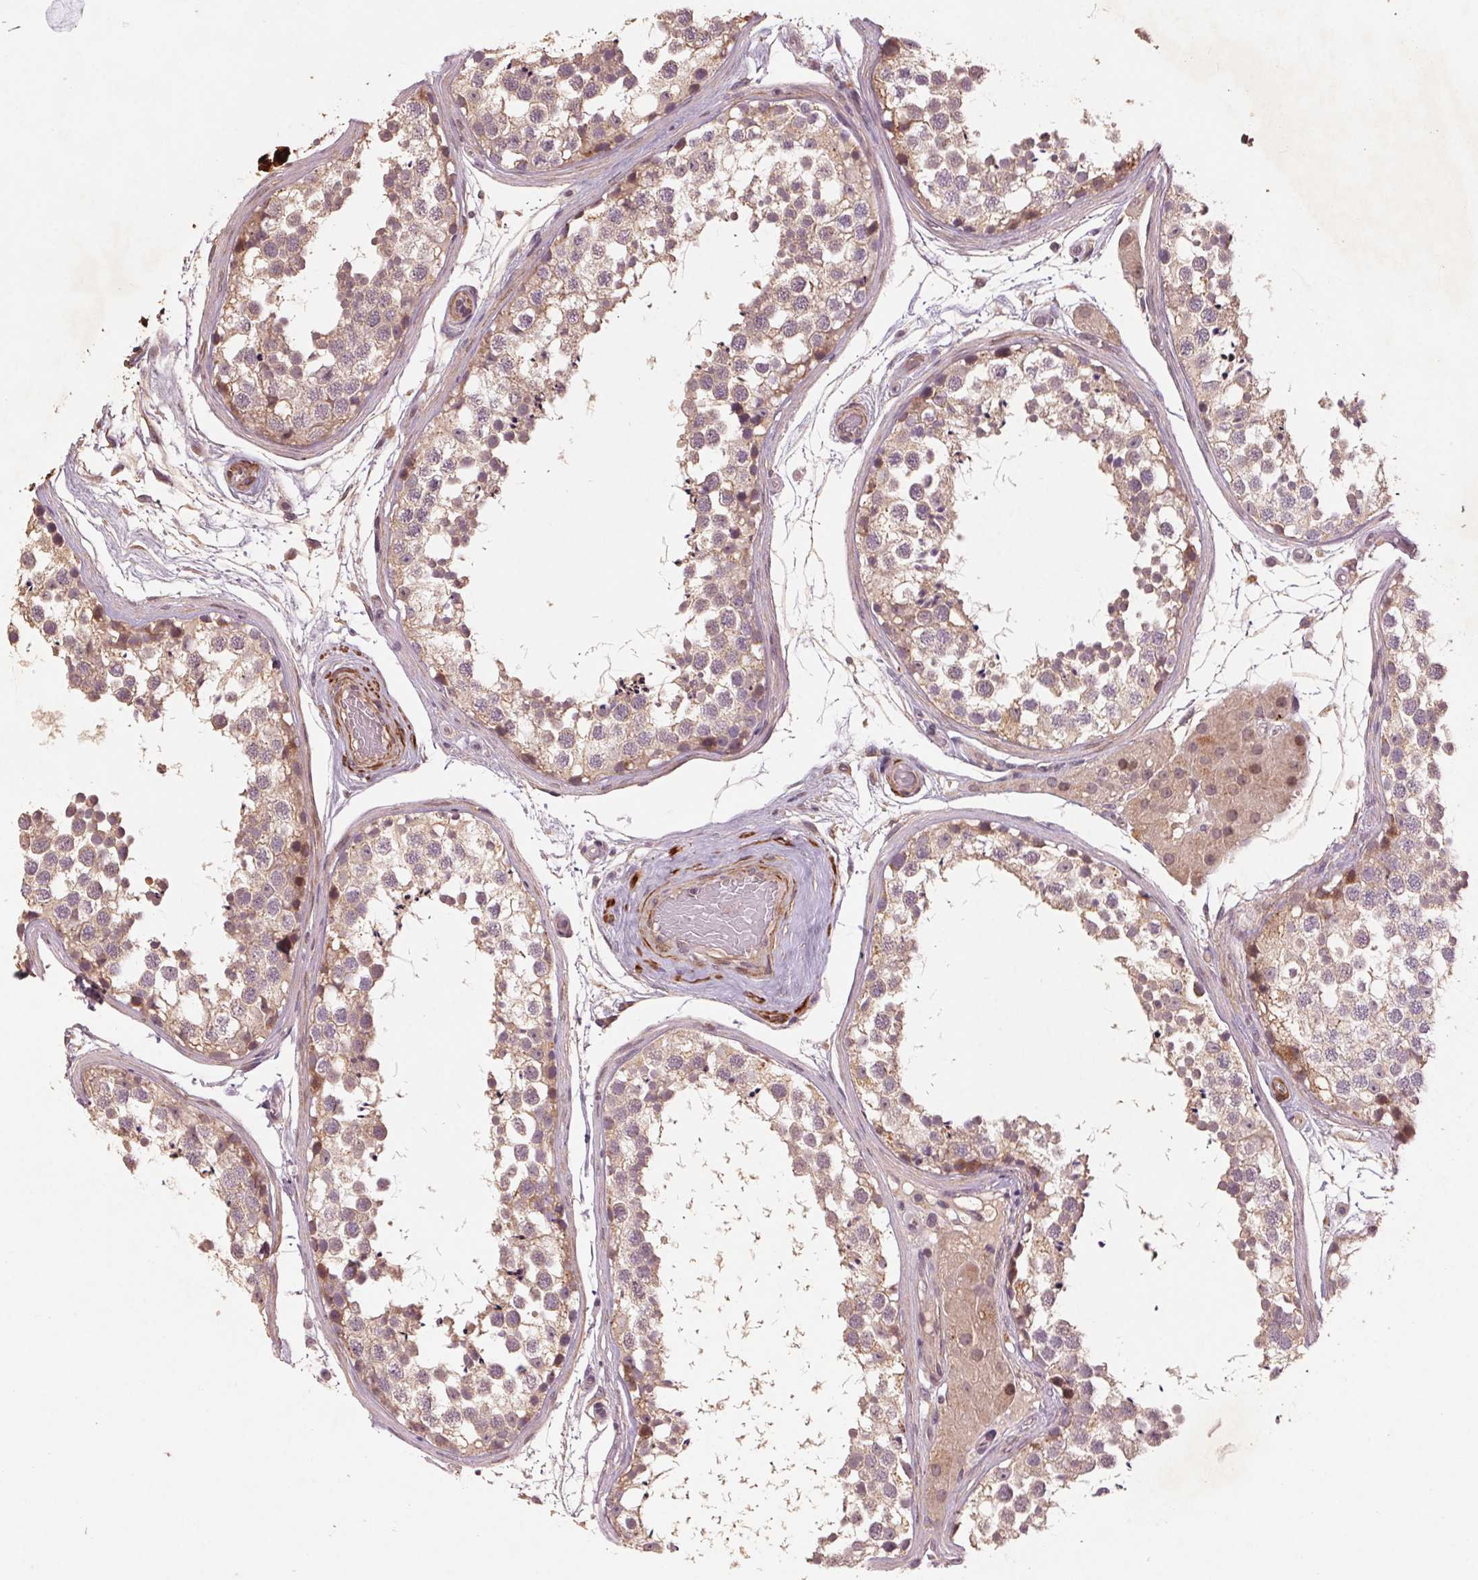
{"staining": {"intensity": "weak", "quantity": ">75%", "location": "cytoplasmic/membranous,nuclear"}, "tissue": "testis", "cell_type": "Cells in seminiferous ducts", "image_type": "normal", "snomed": [{"axis": "morphology", "description": "Normal tissue, NOS"}, {"axis": "morphology", "description": "Seminoma, NOS"}, {"axis": "topography", "description": "Testis"}], "caption": "Immunohistochemical staining of normal testis exhibits low levels of weak cytoplasmic/membranous,nuclear staining in about >75% of cells in seminiferous ducts.", "gene": "SMLR1", "patient": {"sex": "male", "age": 65}}